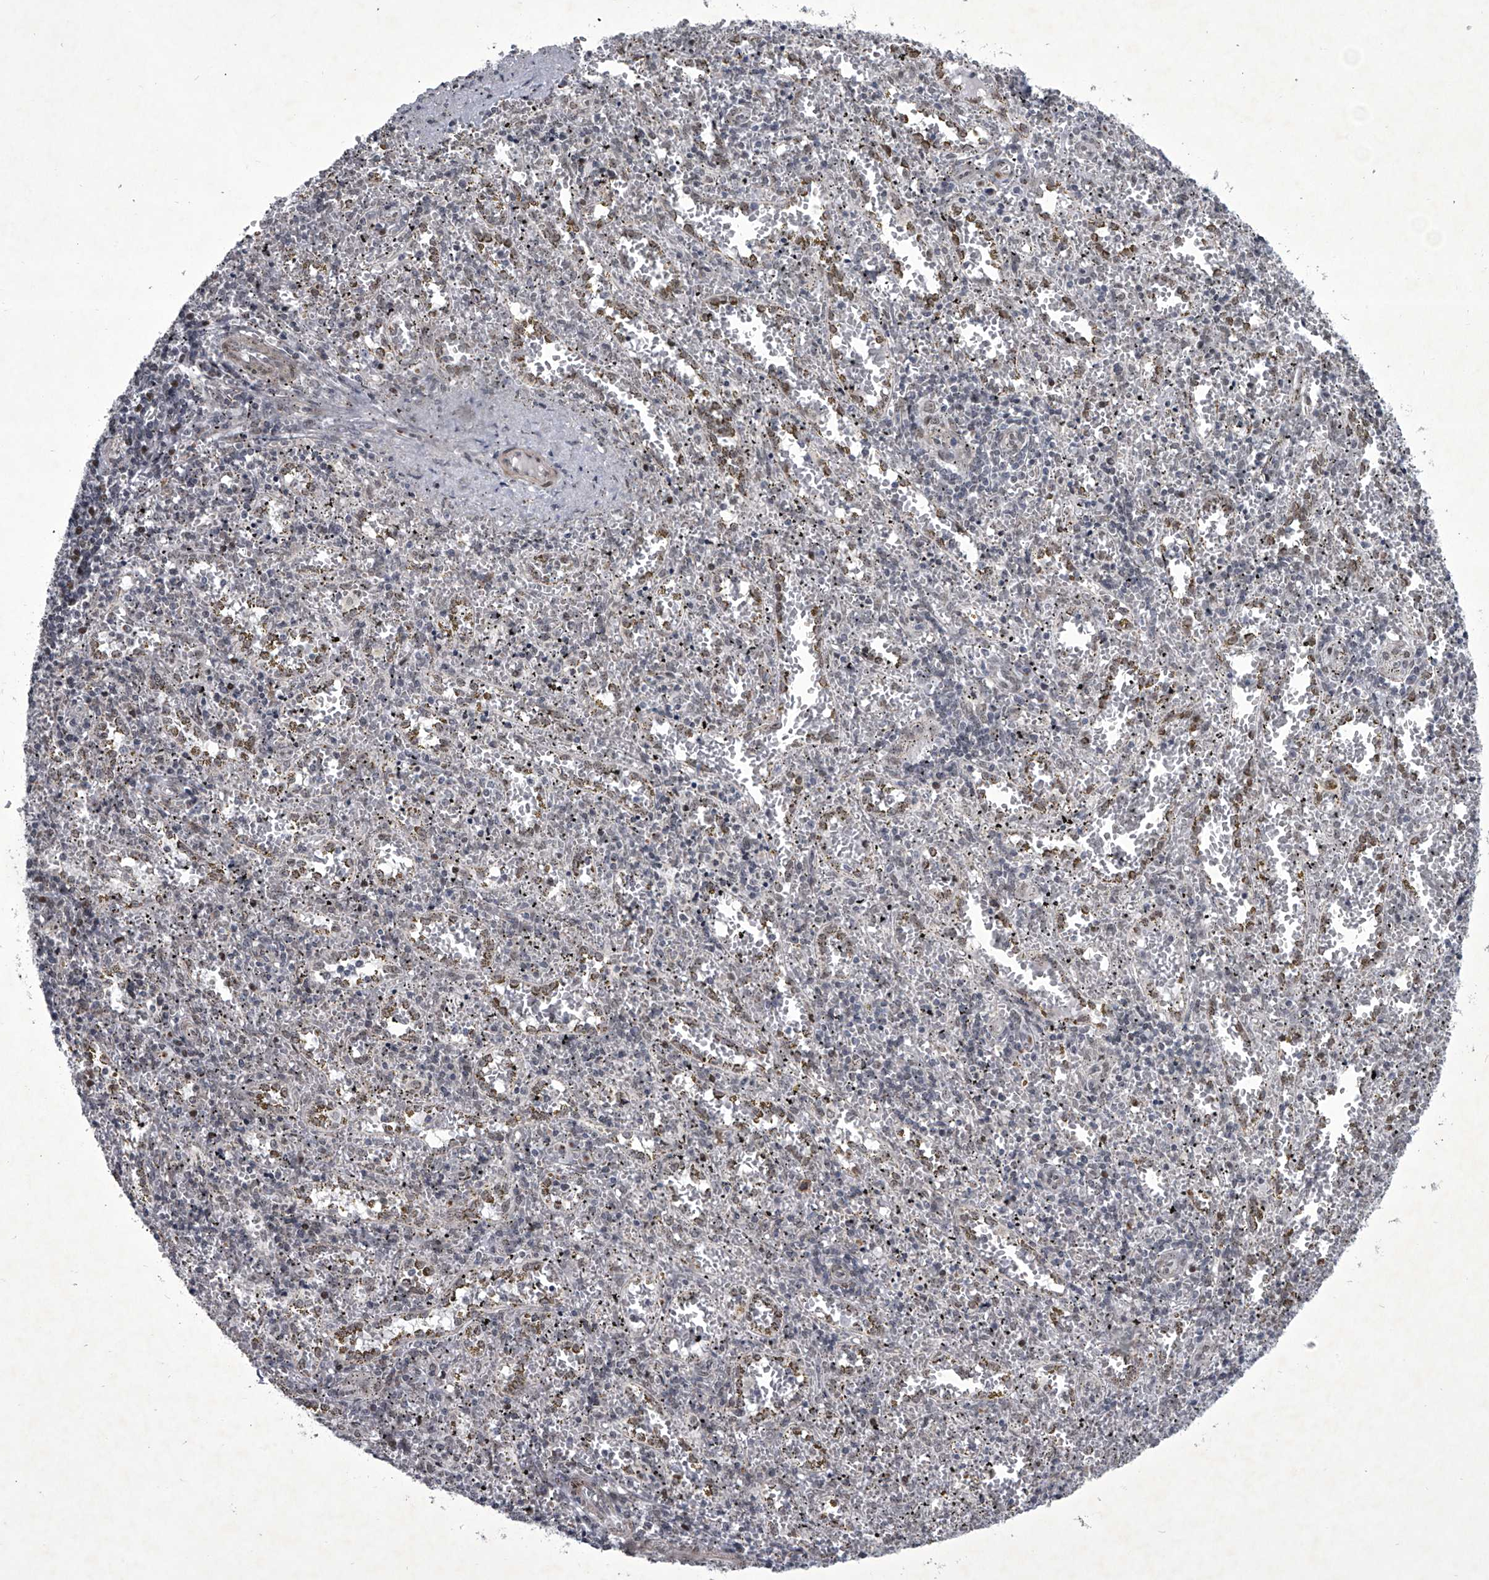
{"staining": {"intensity": "negative", "quantity": "none", "location": "none"}, "tissue": "spleen", "cell_type": "Cells in red pulp", "image_type": "normal", "snomed": [{"axis": "morphology", "description": "Normal tissue, NOS"}, {"axis": "topography", "description": "Spleen"}], "caption": "Immunohistochemistry (IHC) of benign human spleen shows no staining in cells in red pulp.", "gene": "MLLT1", "patient": {"sex": "male", "age": 11}}